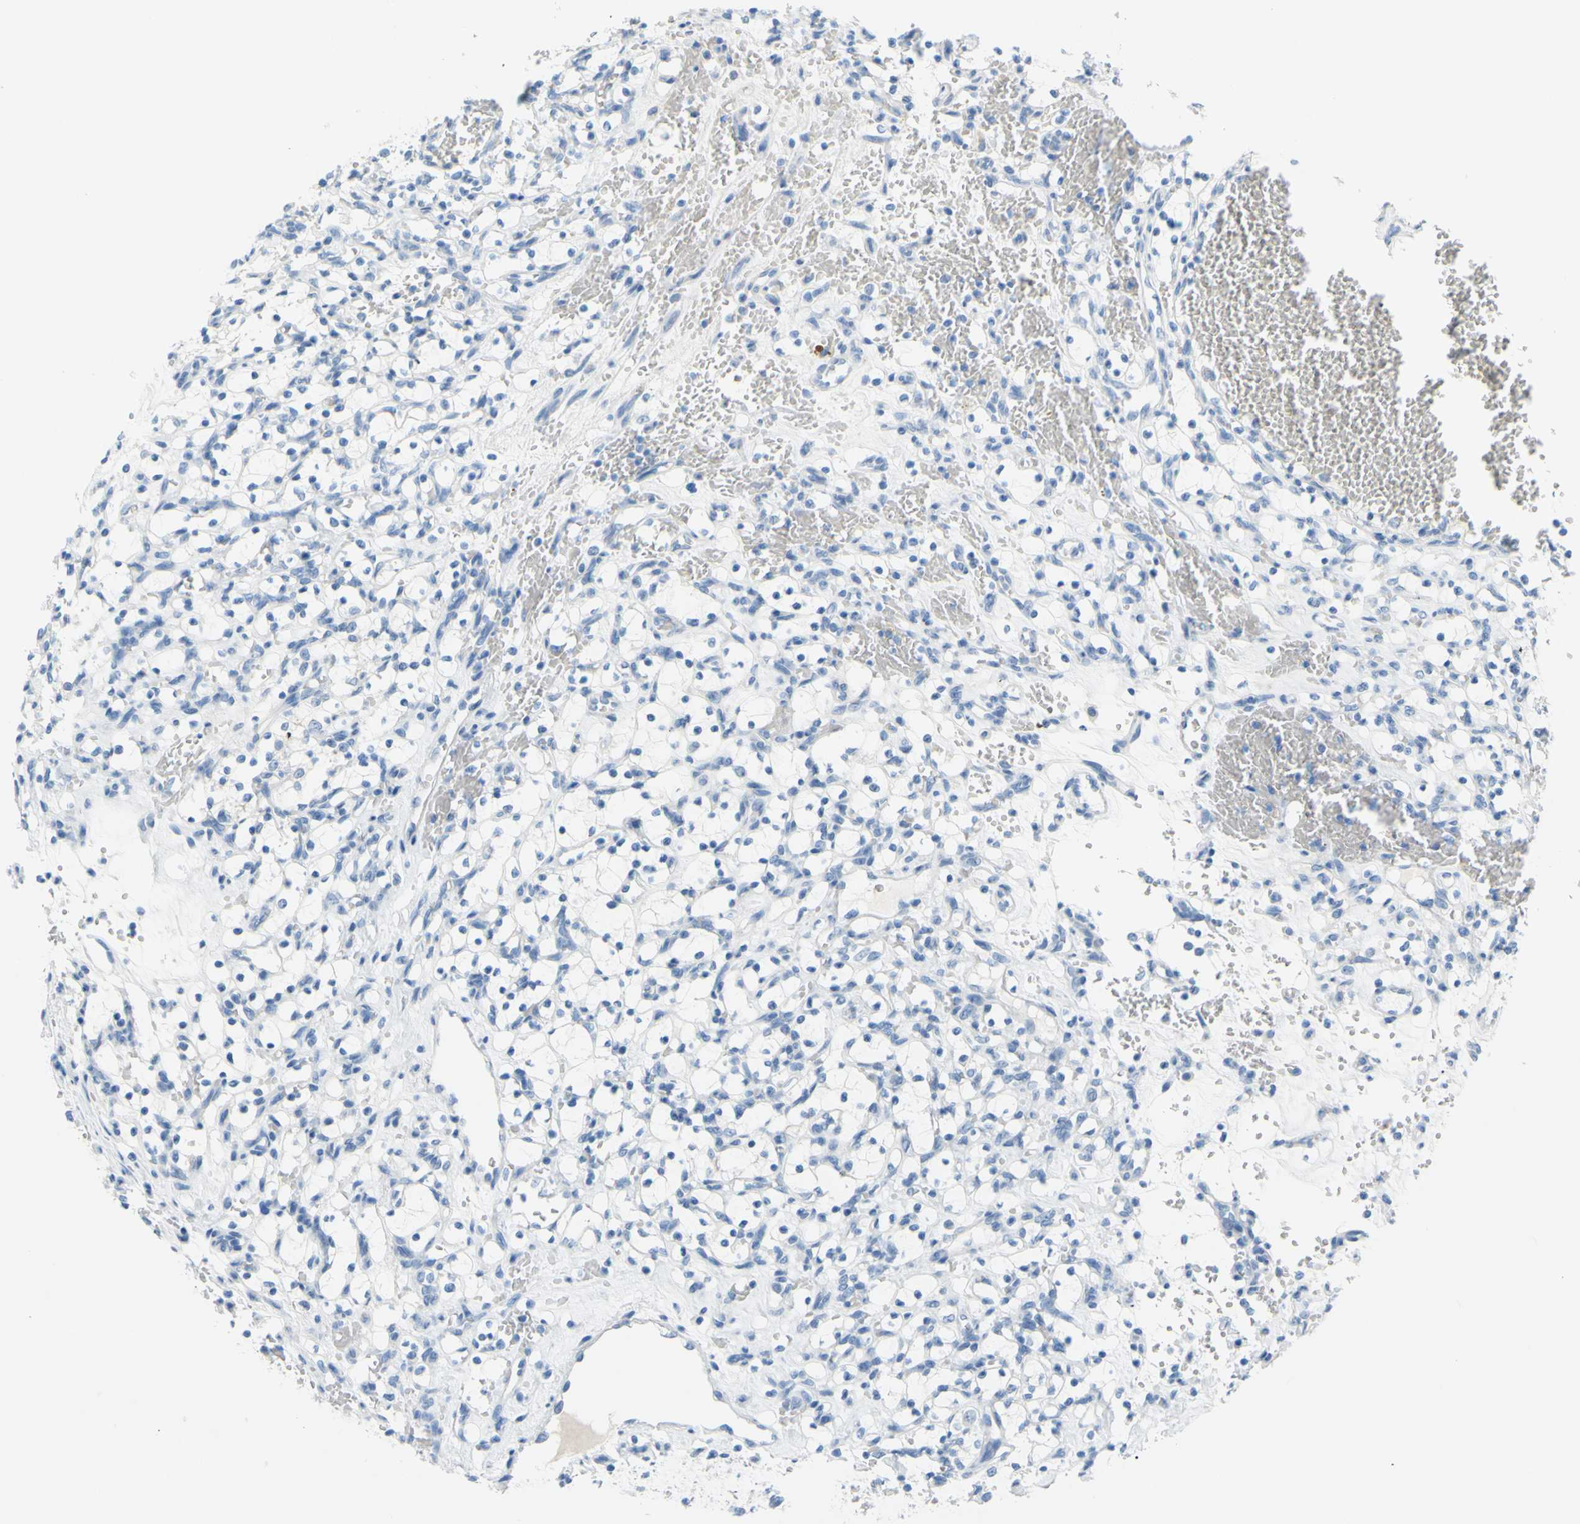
{"staining": {"intensity": "negative", "quantity": "none", "location": "none"}, "tissue": "renal cancer", "cell_type": "Tumor cells", "image_type": "cancer", "snomed": [{"axis": "morphology", "description": "Adenocarcinoma, NOS"}, {"axis": "topography", "description": "Kidney"}], "caption": "DAB immunohistochemical staining of renal adenocarcinoma reveals no significant positivity in tumor cells.", "gene": "DCT", "patient": {"sex": "female", "age": 69}}